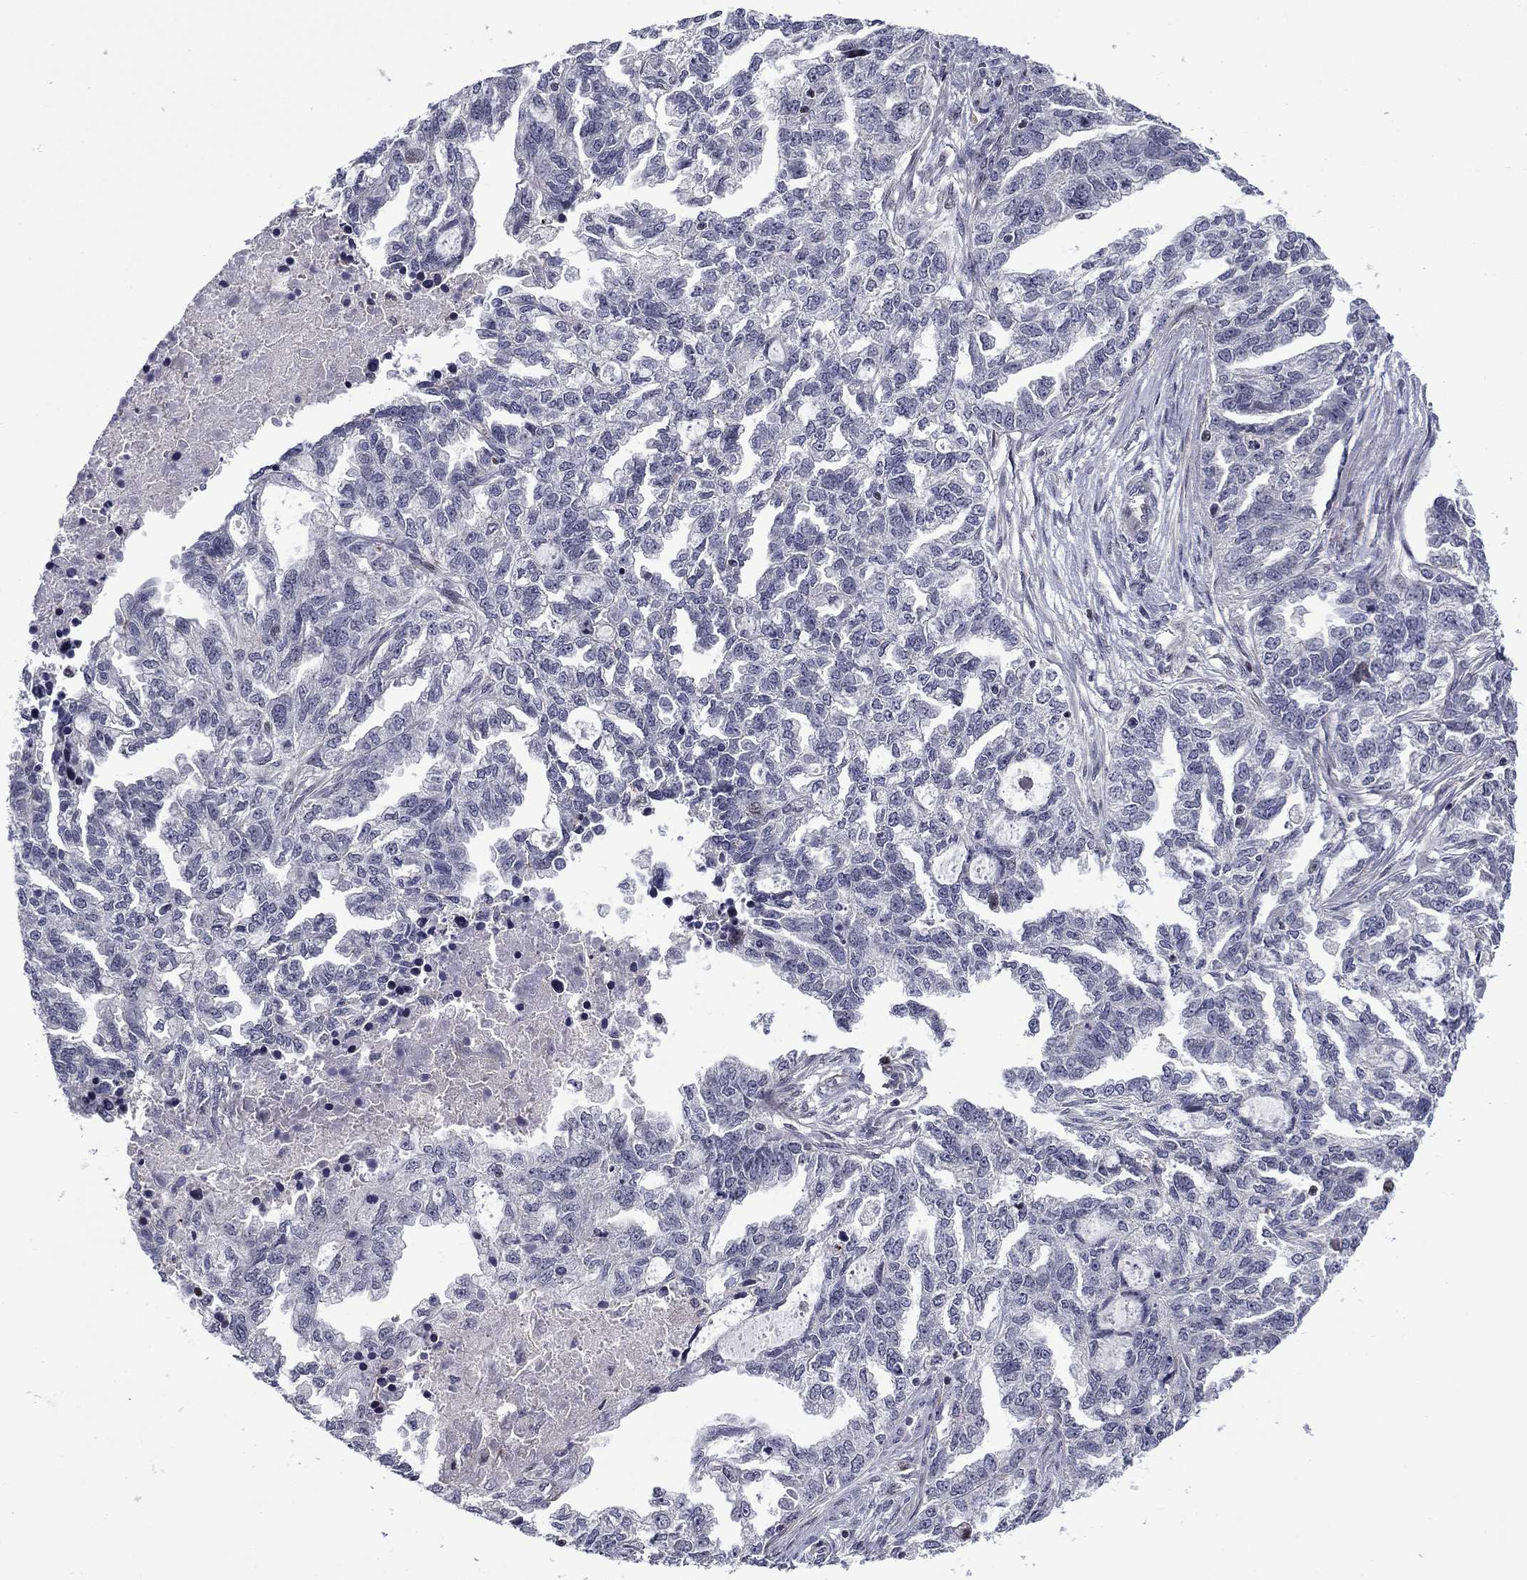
{"staining": {"intensity": "negative", "quantity": "none", "location": "none"}, "tissue": "ovarian cancer", "cell_type": "Tumor cells", "image_type": "cancer", "snomed": [{"axis": "morphology", "description": "Cystadenocarcinoma, serous, NOS"}, {"axis": "topography", "description": "Ovary"}], "caption": "There is no significant positivity in tumor cells of ovarian serous cystadenocarcinoma.", "gene": "B3GAT1", "patient": {"sex": "female", "age": 51}}